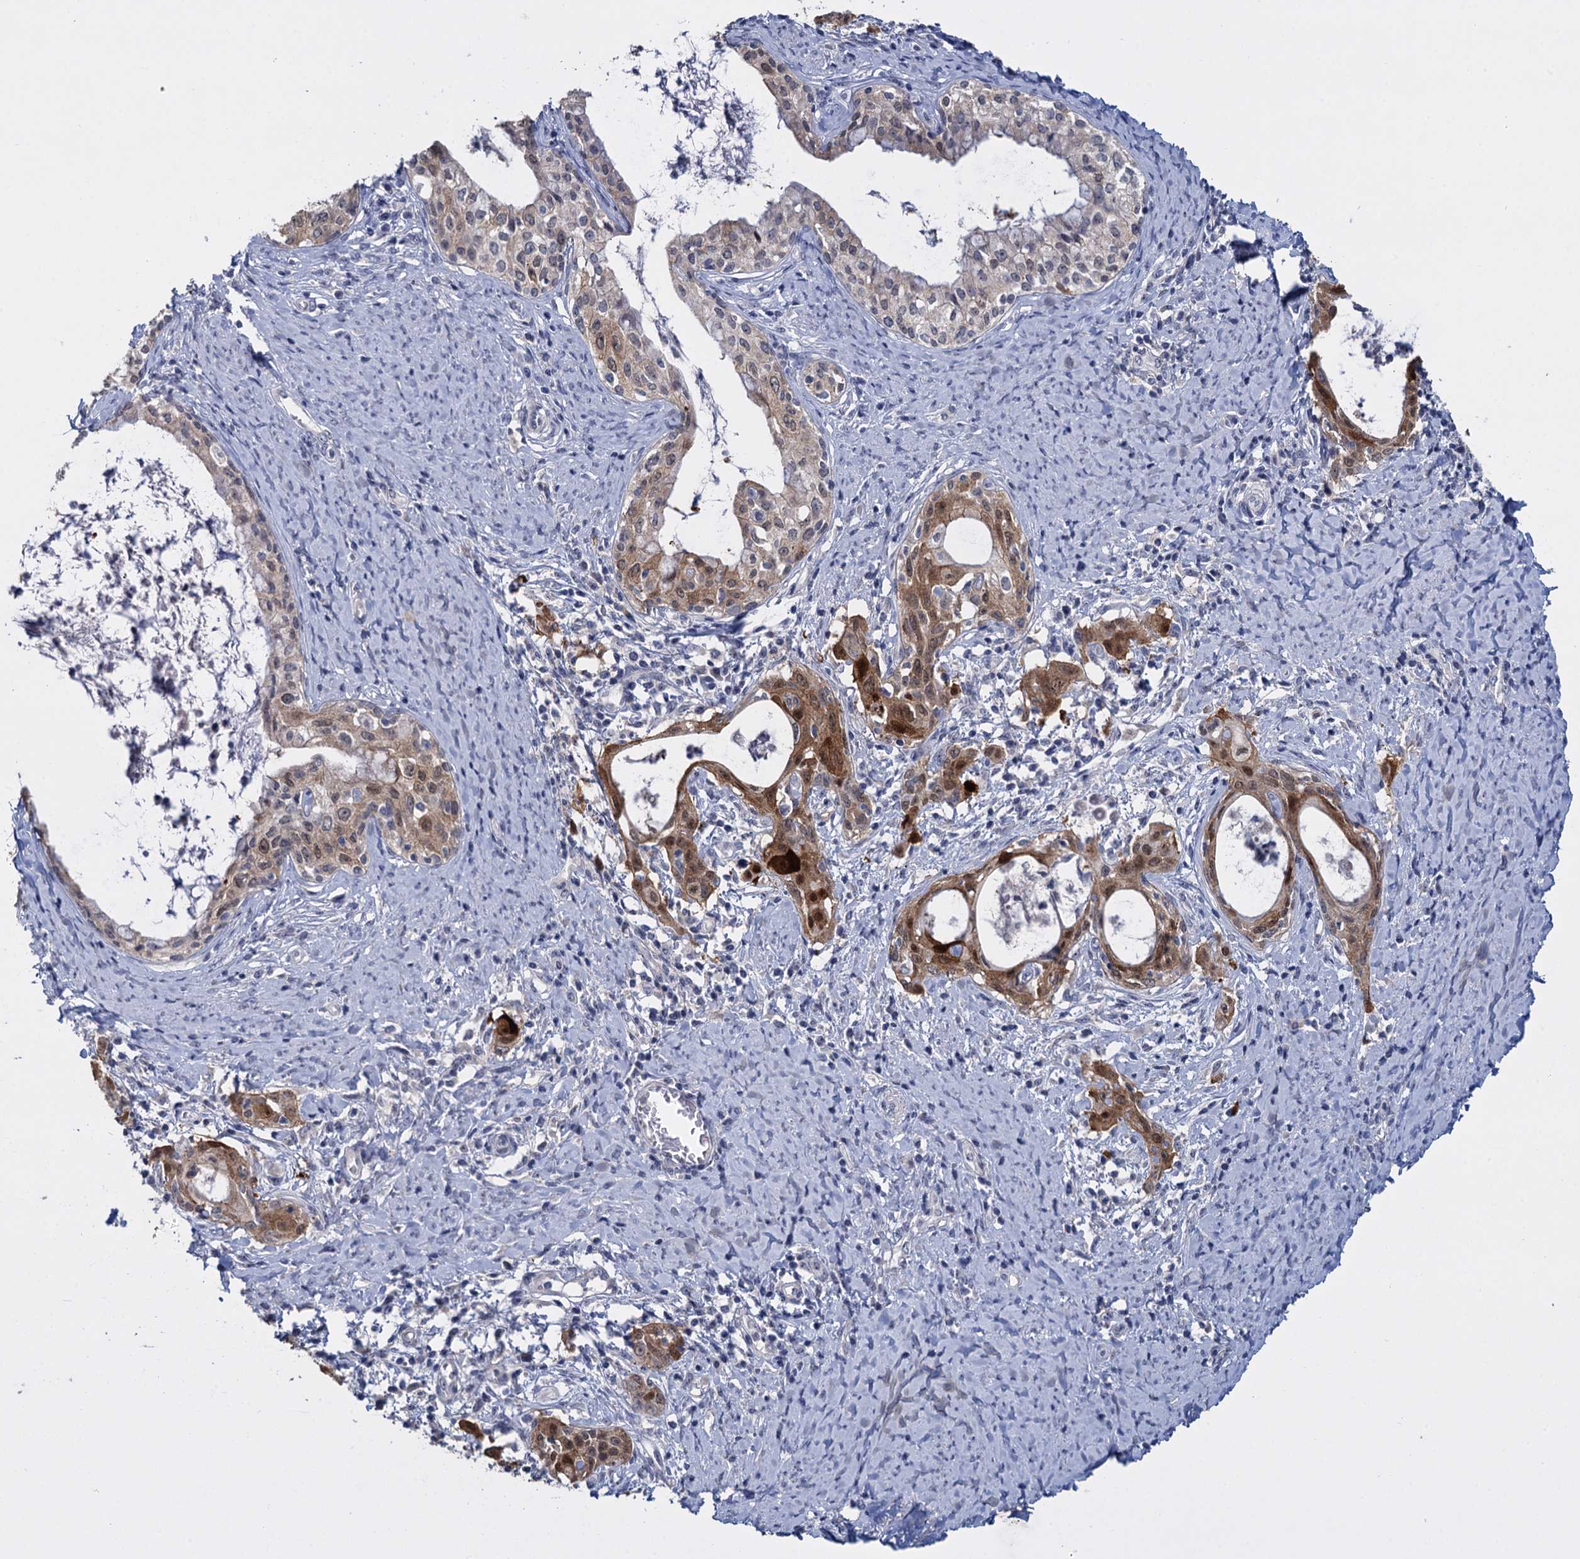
{"staining": {"intensity": "strong", "quantity": "<25%", "location": "cytoplasmic/membranous,nuclear"}, "tissue": "cervical cancer", "cell_type": "Tumor cells", "image_type": "cancer", "snomed": [{"axis": "morphology", "description": "Squamous cell carcinoma, NOS"}, {"axis": "morphology", "description": "Adenocarcinoma, NOS"}, {"axis": "topography", "description": "Cervix"}], "caption": "Cervical adenocarcinoma stained with IHC exhibits strong cytoplasmic/membranous and nuclear expression in about <25% of tumor cells. Immunohistochemistry (ihc) stains the protein of interest in brown and the nuclei are stained blue.", "gene": "SFN", "patient": {"sex": "female", "age": 52}}